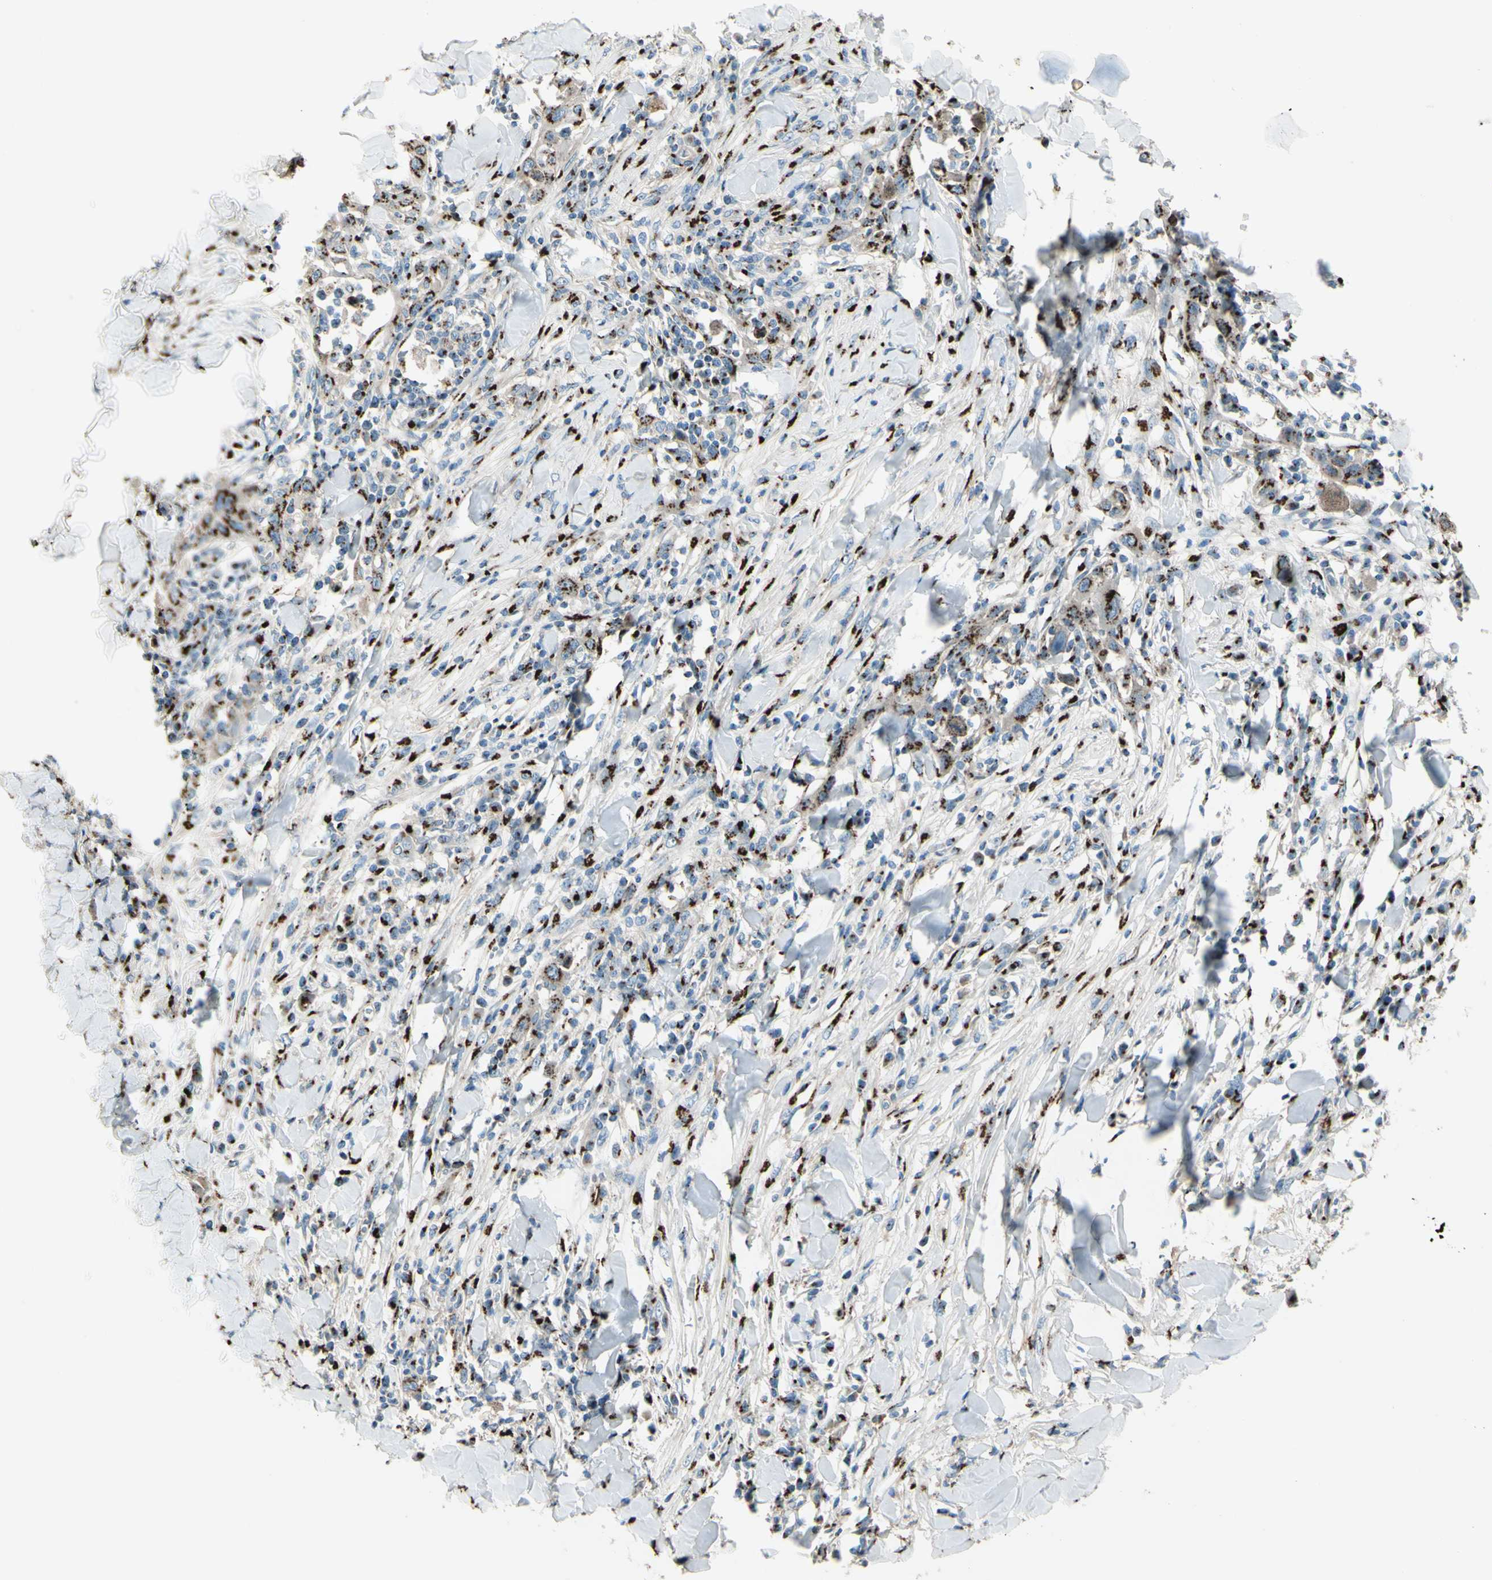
{"staining": {"intensity": "strong", "quantity": ">75%", "location": "cytoplasmic/membranous"}, "tissue": "skin cancer", "cell_type": "Tumor cells", "image_type": "cancer", "snomed": [{"axis": "morphology", "description": "Squamous cell carcinoma, NOS"}, {"axis": "topography", "description": "Skin"}], "caption": "About >75% of tumor cells in squamous cell carcinoma (skin) exhibit strong cytoplasmic/membranous protein staining as visualized by brown immunohistochemical staining.", "gene": "B4GALT1", "patient": {"sex": "male", "age": 24}}